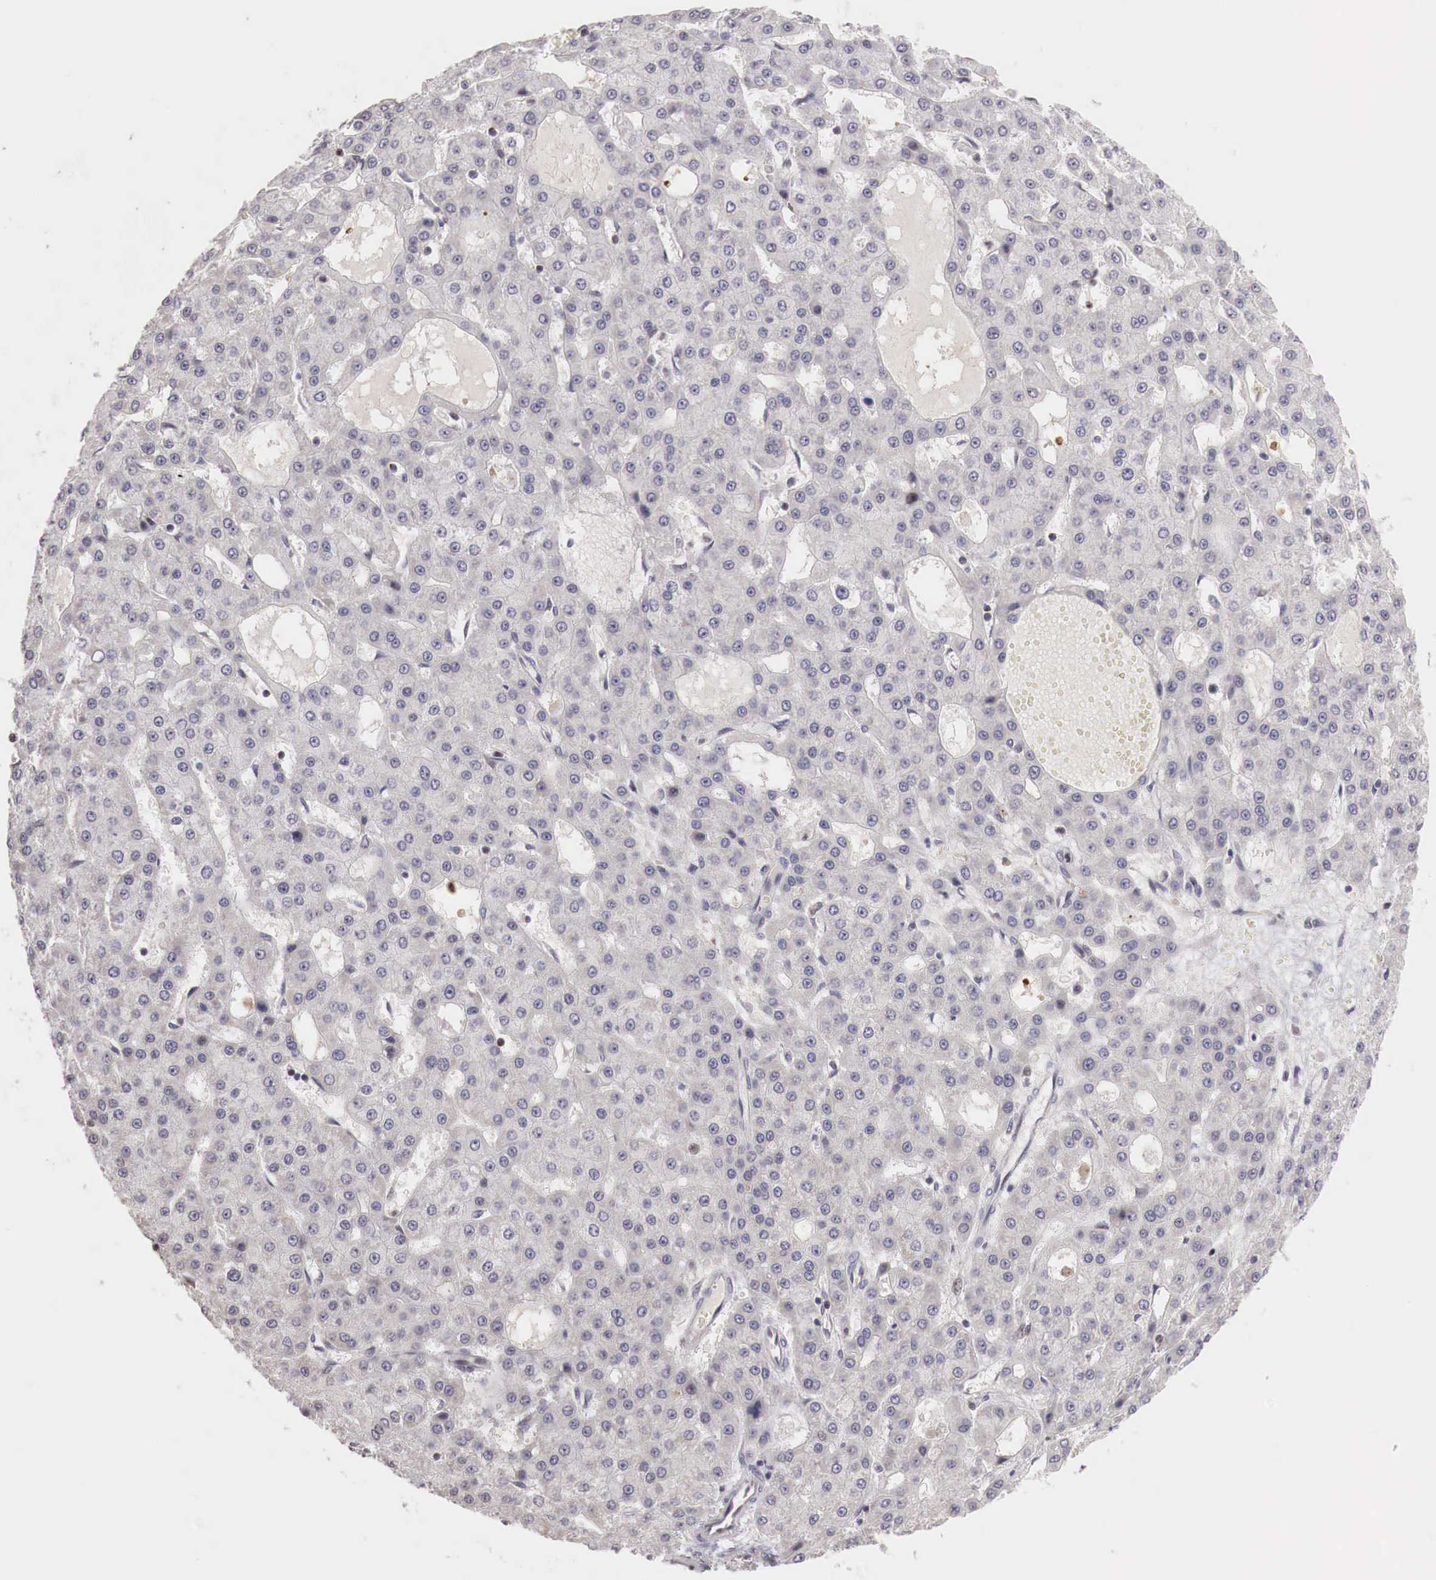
{"staining": {"intensity": "negative", "quantity": "none", "location": "none"}, "tissue": "liver cancer", "cell_type": "Tumor cells", "image_type": "cancer", "snomed": [{"axis": "morphology", "description": "Carcinoma, Hepatocellular, NOS"}, {"axis": "topography", "description": "Liver"}], "caption": "The histopathology image exhibits no significant staining in tumor cells of hepatocellular carcinoma (liver).", "gene": "TBC1D9", "patient": {"sex": "male", "age": 47}}